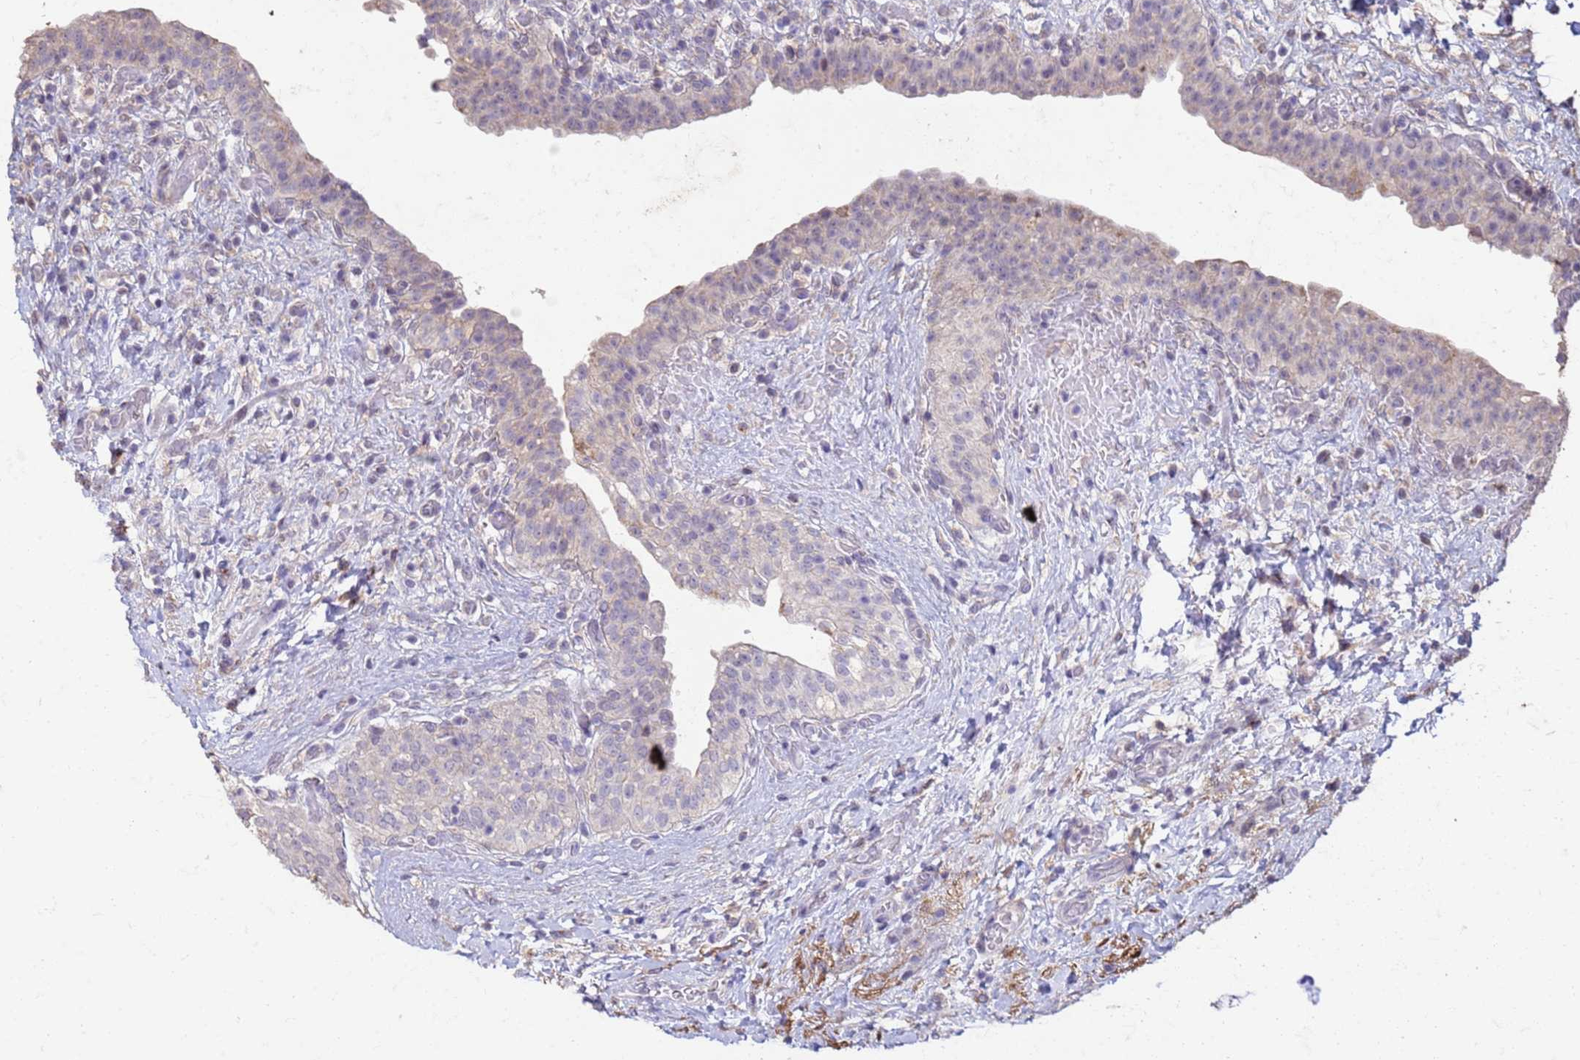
{"staining": {"intensity": "weak", "quantity": "<25%", "location": "cytoplasmic/membranous"}, "tissue": "urinary bladder", "cell_type": "Urothelial cells", "image_type": "normal", "snomed": [{"axis": "morphology", "description": "Normal tissue, NOS"}, {"axis": "topography", "description": "Urinary bladder"}], "caption": "Image shows no protein expression in urothelial cells of benign urinary bladder.", "gene": "SLC25A15", "patient": {"sex": "male", "age": 69}}